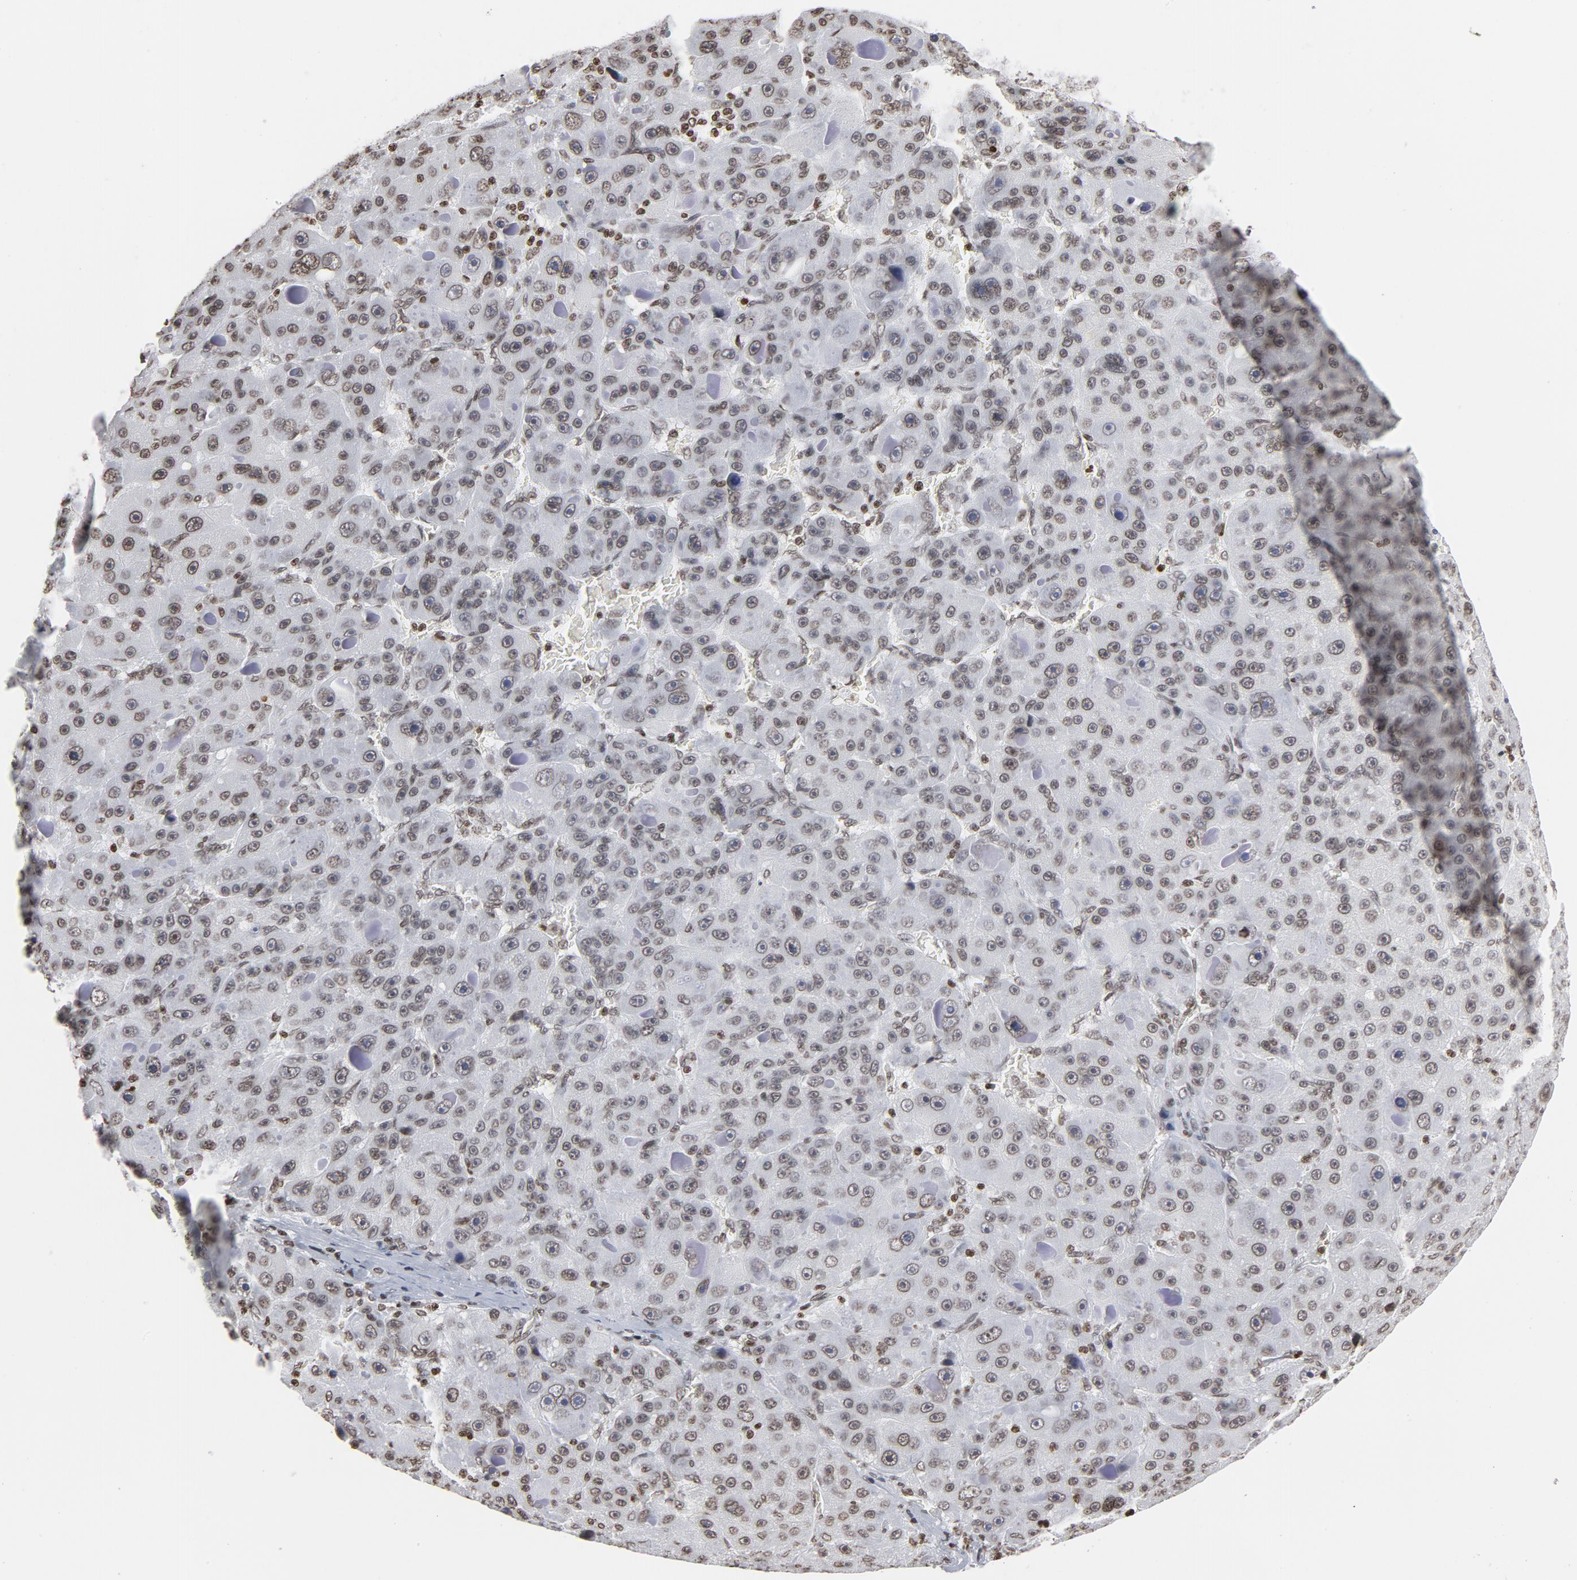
{"staining": {"intensity": "weak", "quantity": ">75%", "location": "nuclear"}, "tissue": "liver cancer", "cell_type": "Tumor cells", "image_type": "cancer", "snomed": [{"axis": "morphology", "description": "Carcinoma, Hepatocellular, NOS"}, {"axis": "topography", "description": "Liver"}], "caption": "Immunohistochemical staining of hepatocellular carcinoma (liver) demonstrates weak nuclear protein expression in approximately >75% of tumor cells. (DAB IHC, brown staining for protein, blue staining for nuclei).", "gene": "H2AC12", "patient": {"sex": "male", "age": 76}}